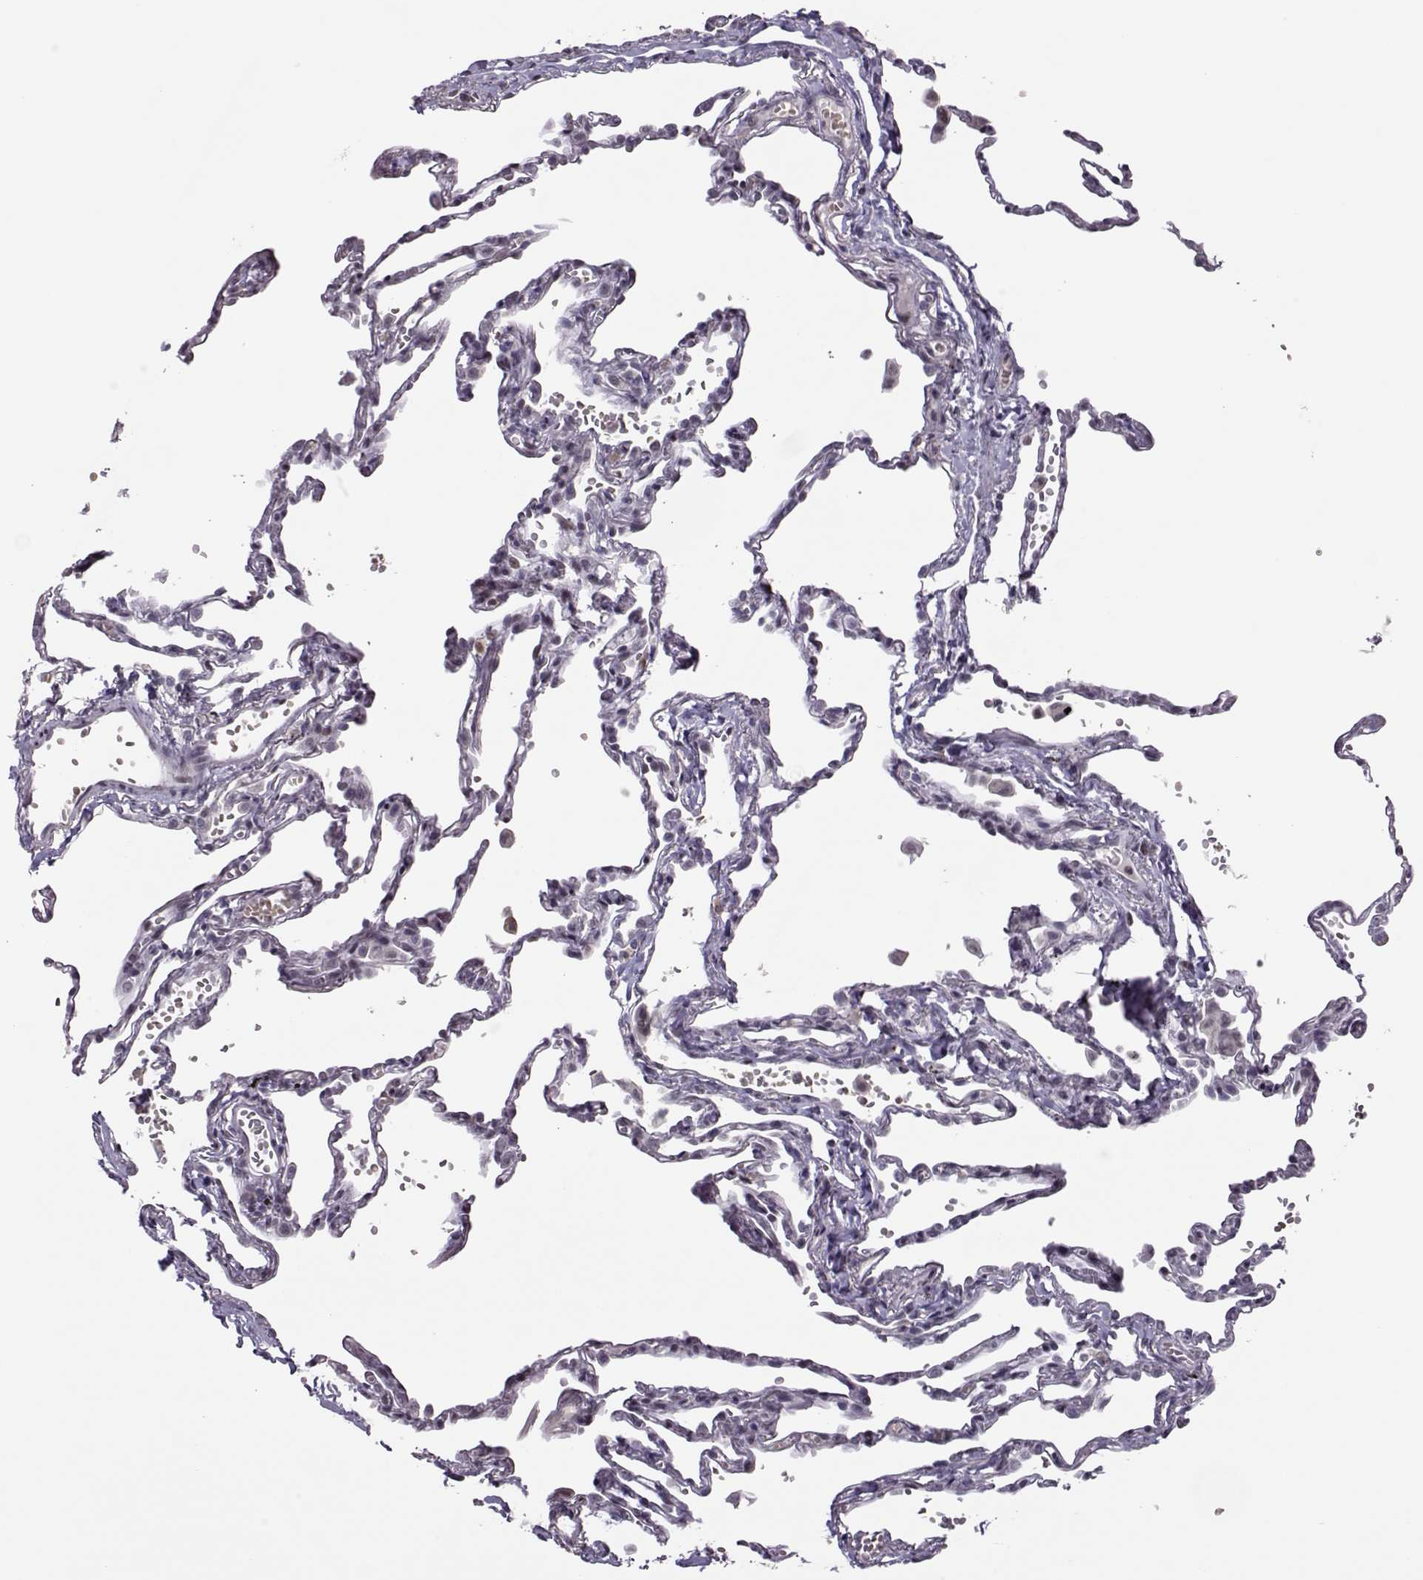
{"staining": {"intensity": "weak", "quantity": "25%-75%", "location": "nuclear"}, "tissue": "lung", "cell_type": "Alveolar cells", "image_type": "normal", "snomed": [{"axis": "morphology", "description": "Normal tissue, NOS"}, {"axis": "topography", "description": "Lung"}], "caption": "DAB immunohistochemical staining of unremarkable lung exhibits weak nuclear protein expression in approximately 25%-75% of alveolar cells. The protein is shown in brown color, while the nuclei are stained blue.", "gene": "LIN28A", "patient": {"sex": "male", "age": 78}}